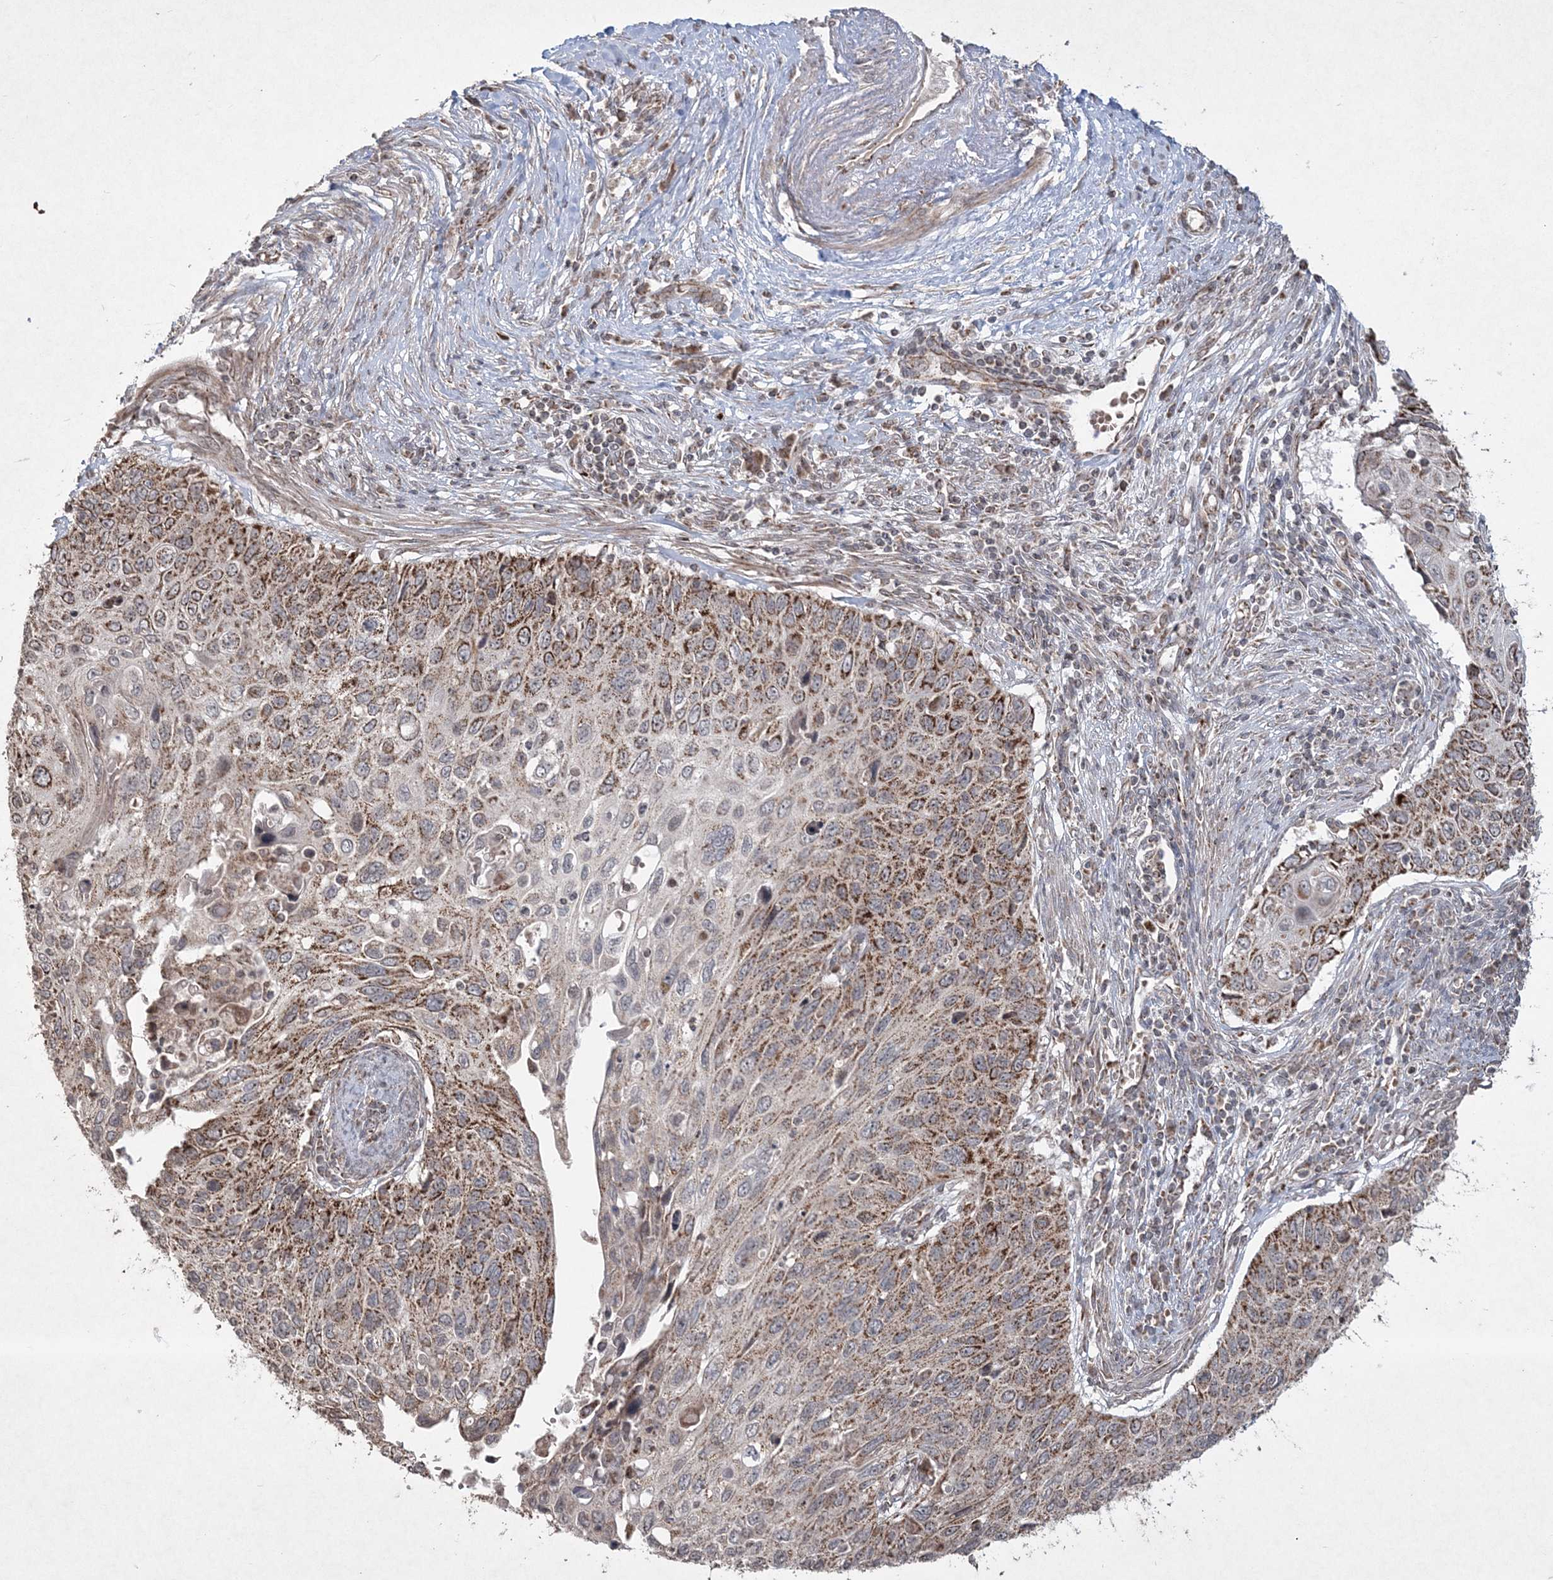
{"staining": {"intensity": "strong", "quantity": "25%-75%", "location": "cytoplasmic/membranous"}, "tissue": "cervical cancer", "cell_type": "Tumor cells", "image_type": "cancer", "snomed": [{"axis": "morphology", "description": "Squamous cell carcinoma, NOS"}, {"axis": "topography", "description": "Cervix"}], "caption": "Immunohistochemistry (IHC) staining of squamous cell carcinoma (cervical), which displays high levels of strong cytoplasmic/membranous staining in about 25%-75% of tumor cells indicating strong cytoplasmic/membranous protein staining. The staining was performed using DAB (3,3'-diaminobenzidine) (brown) for protein detection and nuclei were counterstained in hematoxylin (blue).", "gene": "LRPPRC", "patient": {"sex": "female", "age": 70}}